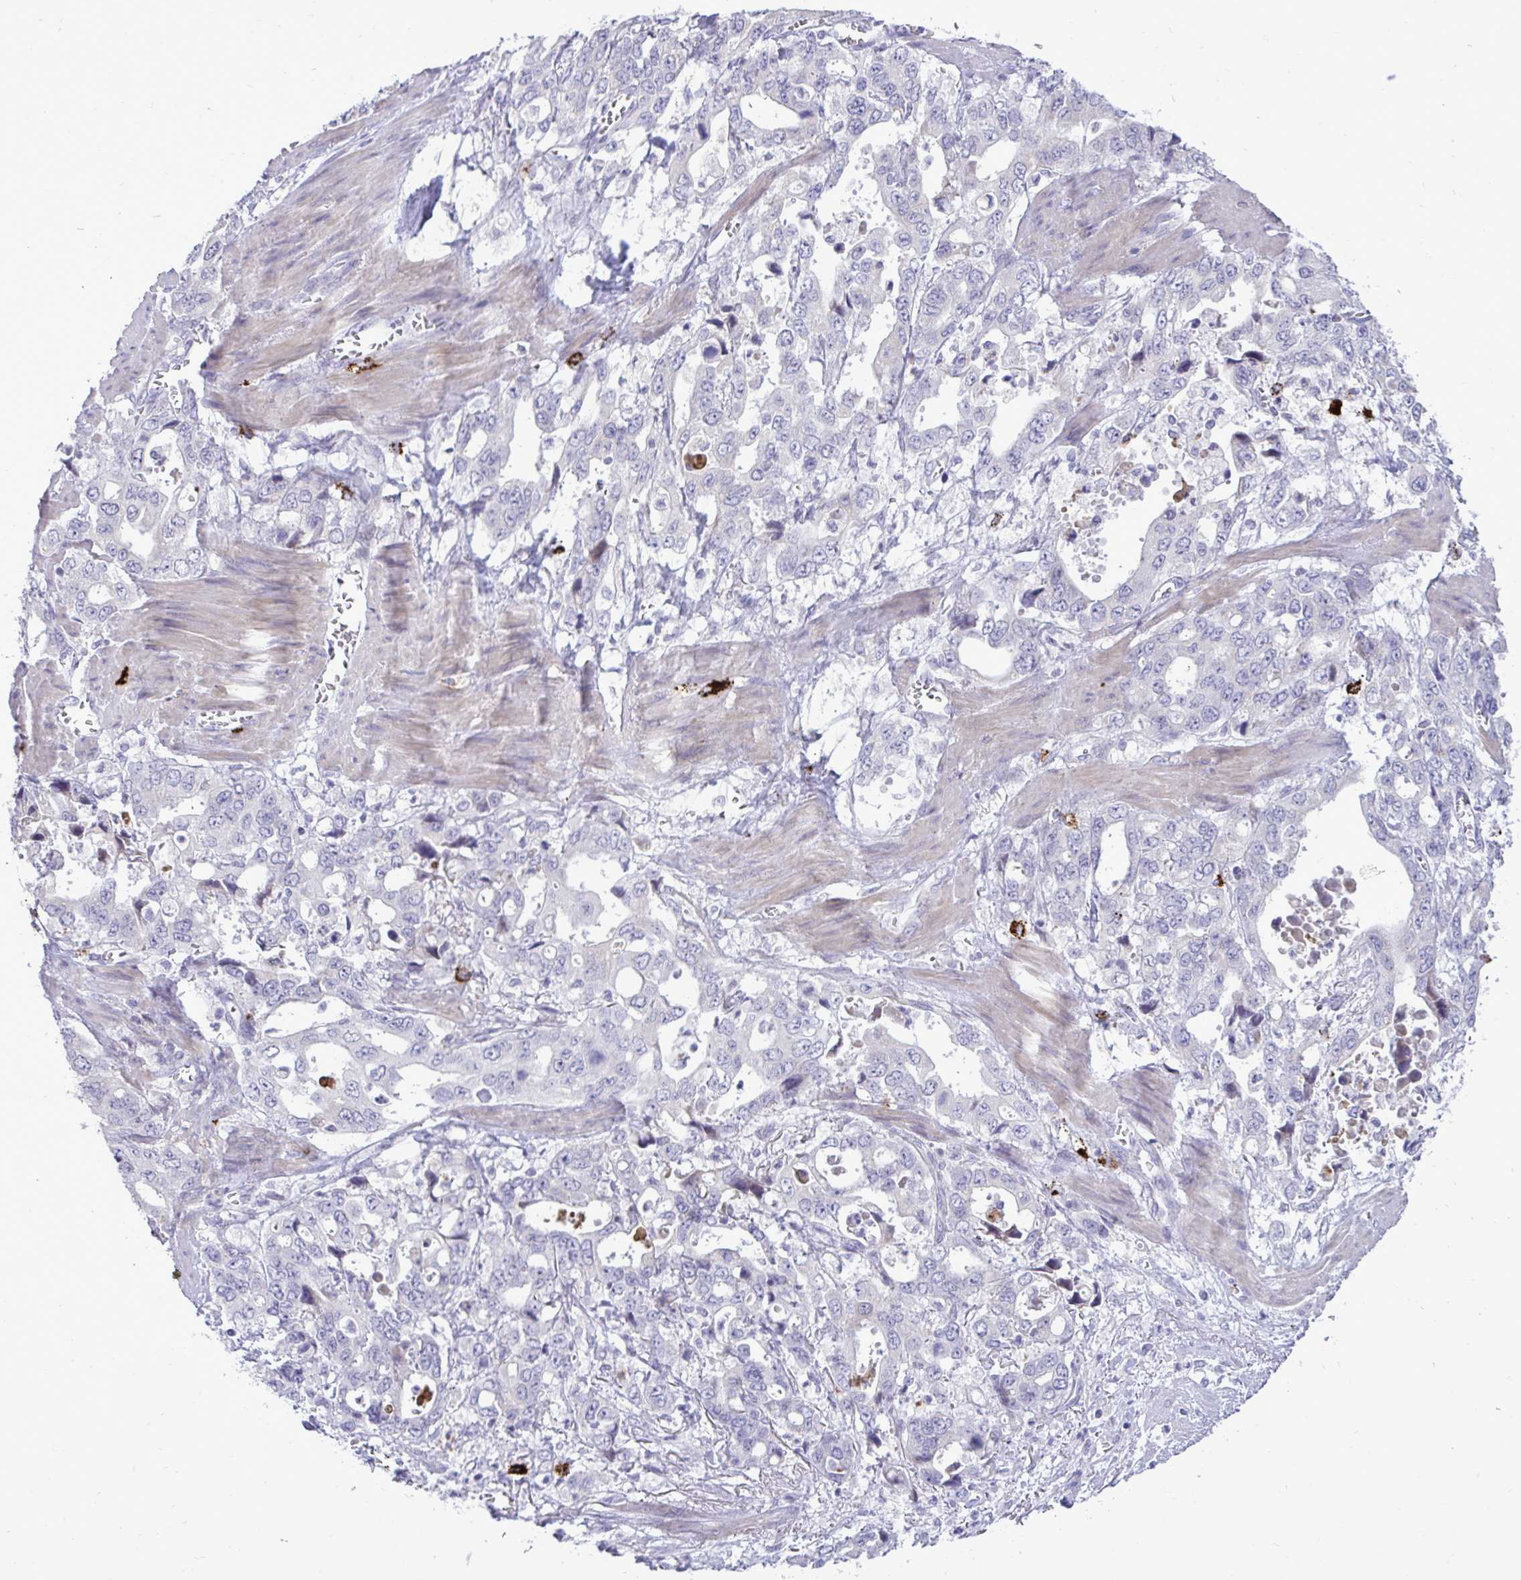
{"staining": {"intensity": "negative", "quantity": "none", "location": "none"}, "tissue": "stomach cancer", "cell_type": "Tumor cells", "image_type": "cancer", "snomed": [{"axis": "morphology", "description": "Adenocarcinoma, NOS"}, {"axis": "topography", "description": "Stomach, upper"}], "caption": "A histopathology image of stomach adenocarcinoma stained for a protein displays no brown staining in tumor cells.", "gene": "SPAG1", "patient": {"sex": "male", "age": 74}}